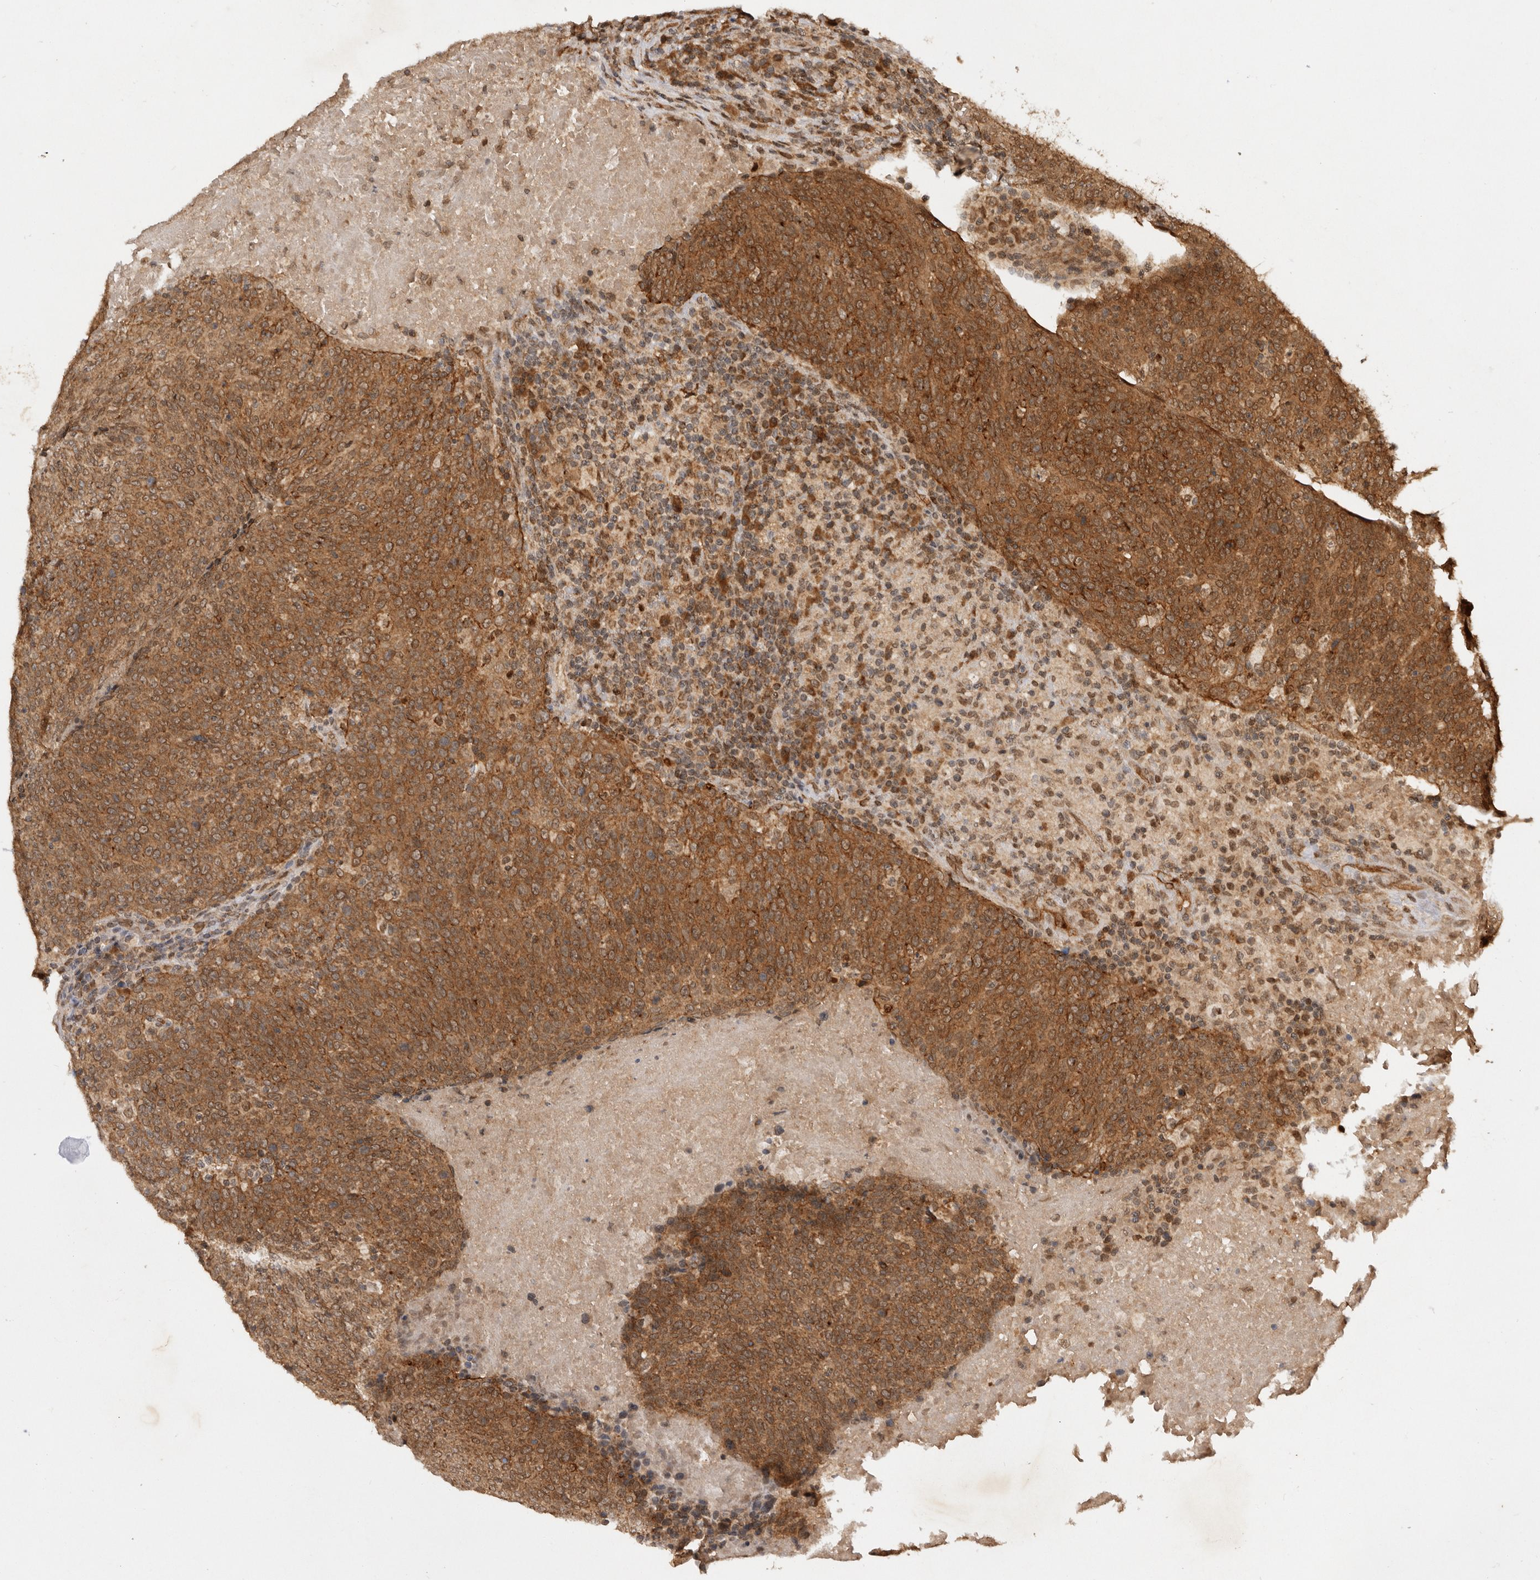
{"staining": {"intensity": "strong", "quantity": ">75%", "location": "cytoplasmic/membranous,nuclear"}, "tissue": "head and neck cancer", "cell_type": "Tumor cells", "image_type": "cancer", "snomed": [{"axis": "morphology", "description": "Squamous cell carcinoma, NOS"}, {"axis": "morphology", "description": "Squamous cell carcinoma, metastatic, NOS"}, {"axis": "topography", "description": "Lymph node"}, {"axis": "topography", "description": "Head-Neck"}], "caption": "Protein expression analysis of head and neck cancer (squamous cell carcinoma) displays strong cytoplasmic/membranous and nuclear expression in approximately >75% of tumor cells.", "gene": "TARS2", "patient": {"sex": "male", "age": 62}}